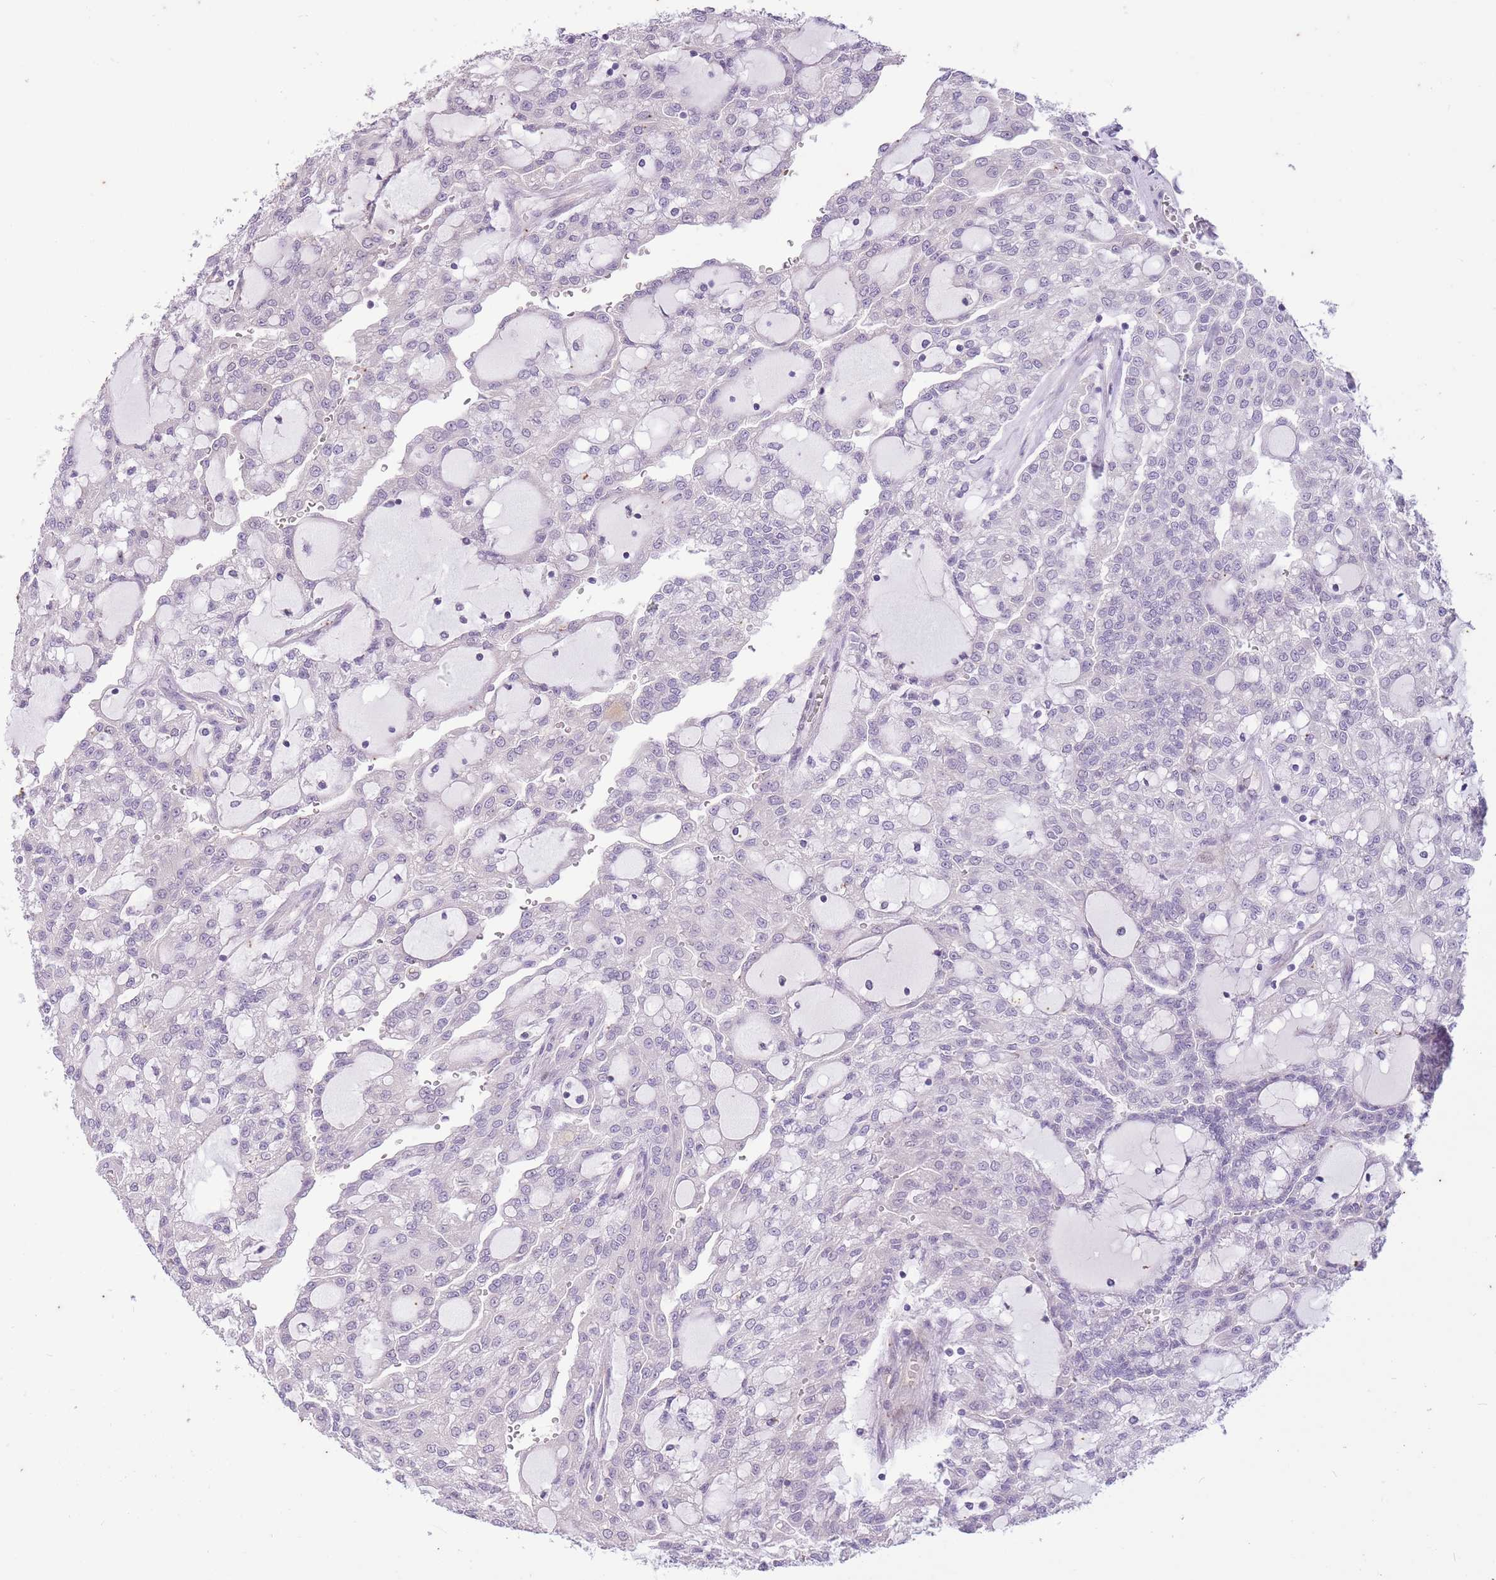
{"staining": {"intensity": "negative", "quantity": "none", "location": "none"}, "tissue": "renal cancer", "cell_type": "Tumor cells", "image_type": "cancer", "snomed": [{"axis": "morphology", "description": "Adenocarcinoma, NOS"}, {"axis": "topography", "description": "Kidney"}], "caption": "Tumor cells are negative for protein expression in human renal cancer. (DAB (3,3'-diaminobenzidine) immunohistochemistry (IHC), high magnification).", "gene": "CNTNAP3", "patient": {"sex": "male", "age": 63}}